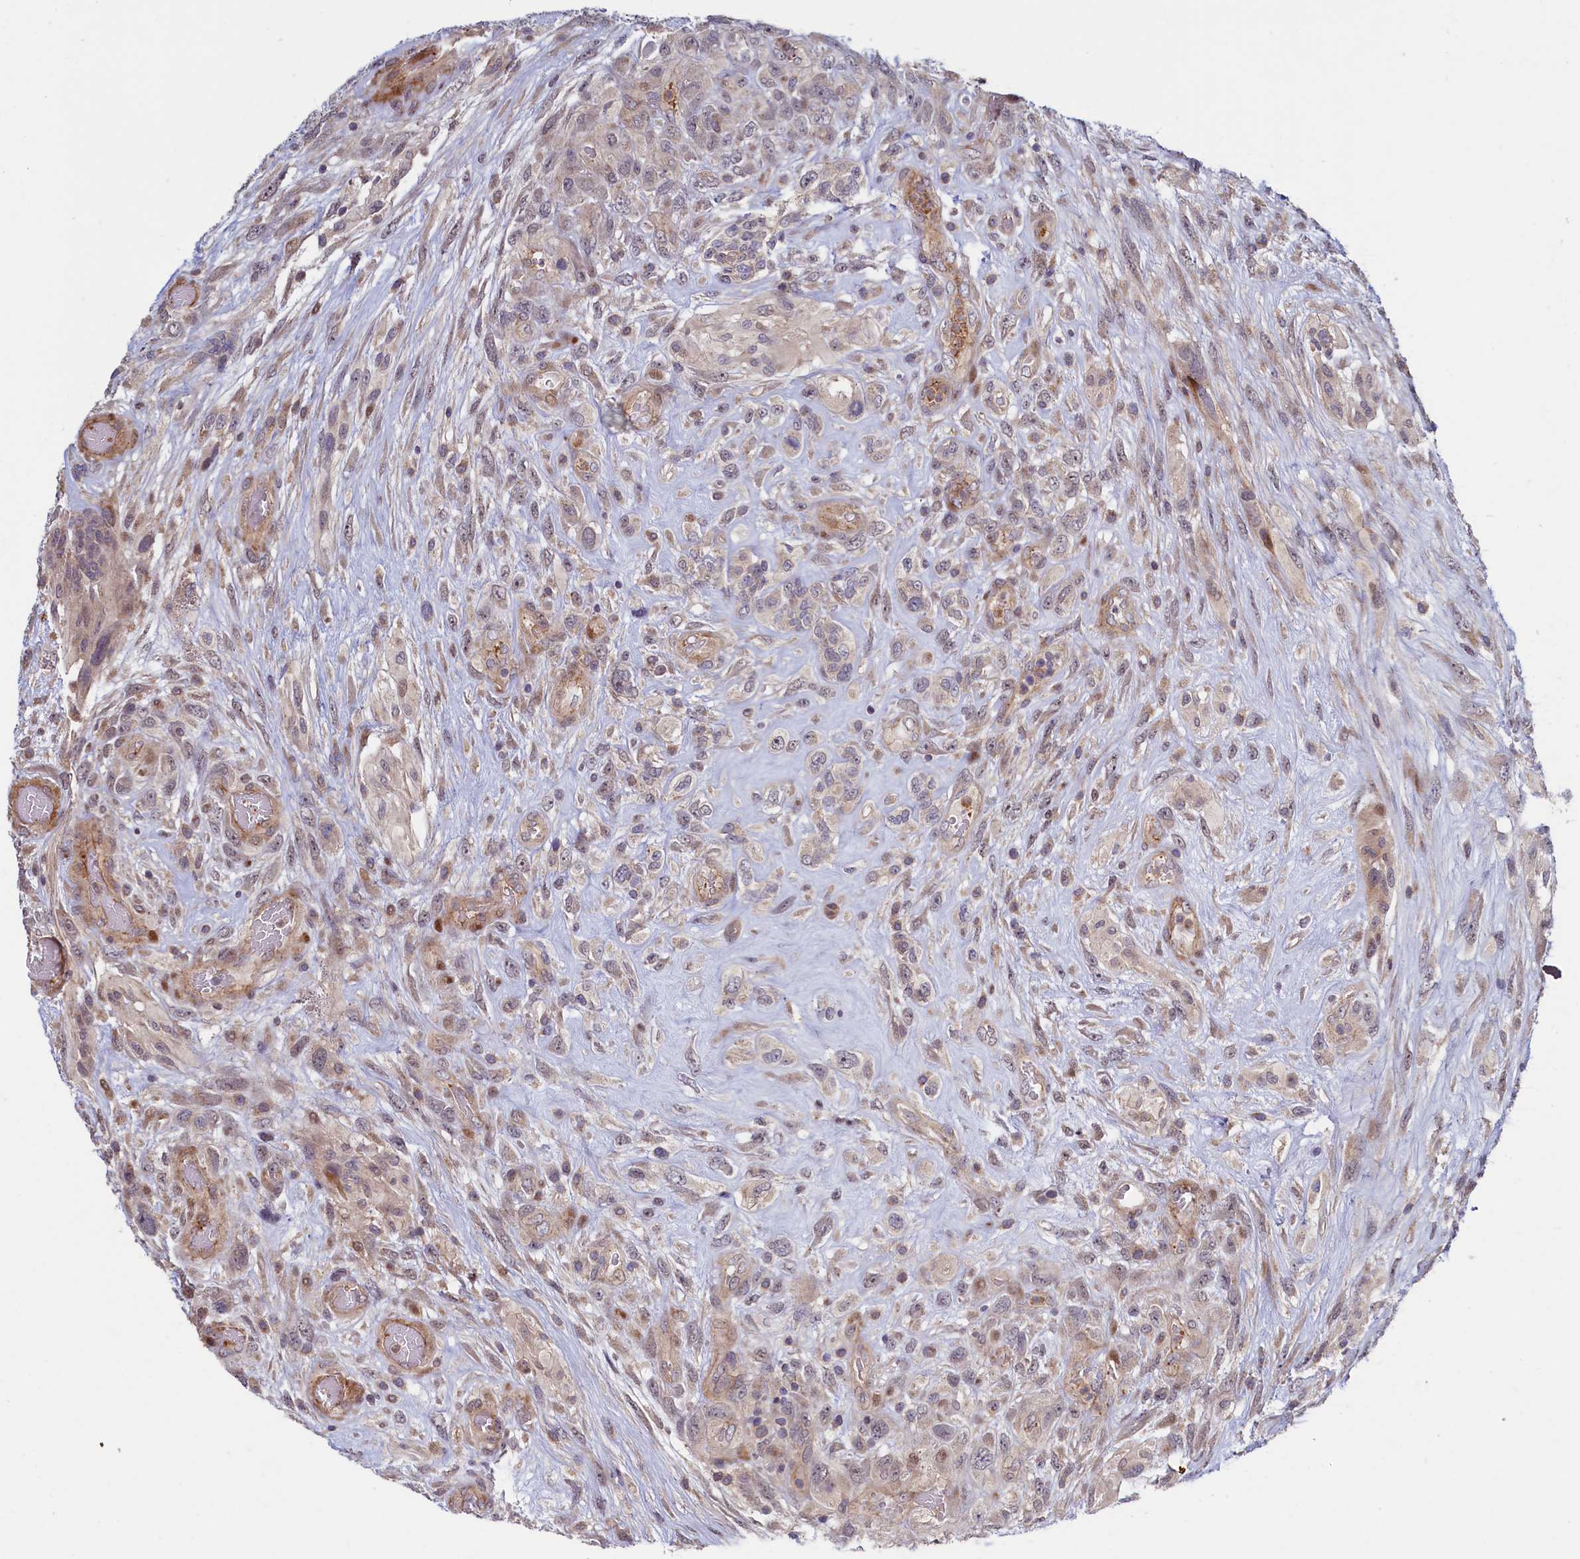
{"staining": {"intensity": "weak", "quantity": "25%-75%", "location": "cytoplasmic/membranous"}, "tissue": "glioma", "cell_type": "Tumor cells", "image_type": "cancer", "snomed": [{"axis": "morphology", "description": "Glioma, malignant, High grade"}, {"axis": "topography", "description": "Brain"}], "caption": "The immunohistochemical stain labels weak cytoplasmic/membranous staining in tumor cells of glioma tissue.", "gene": "PIK3C3", "patient": {"sex": "male", "age": 61}}